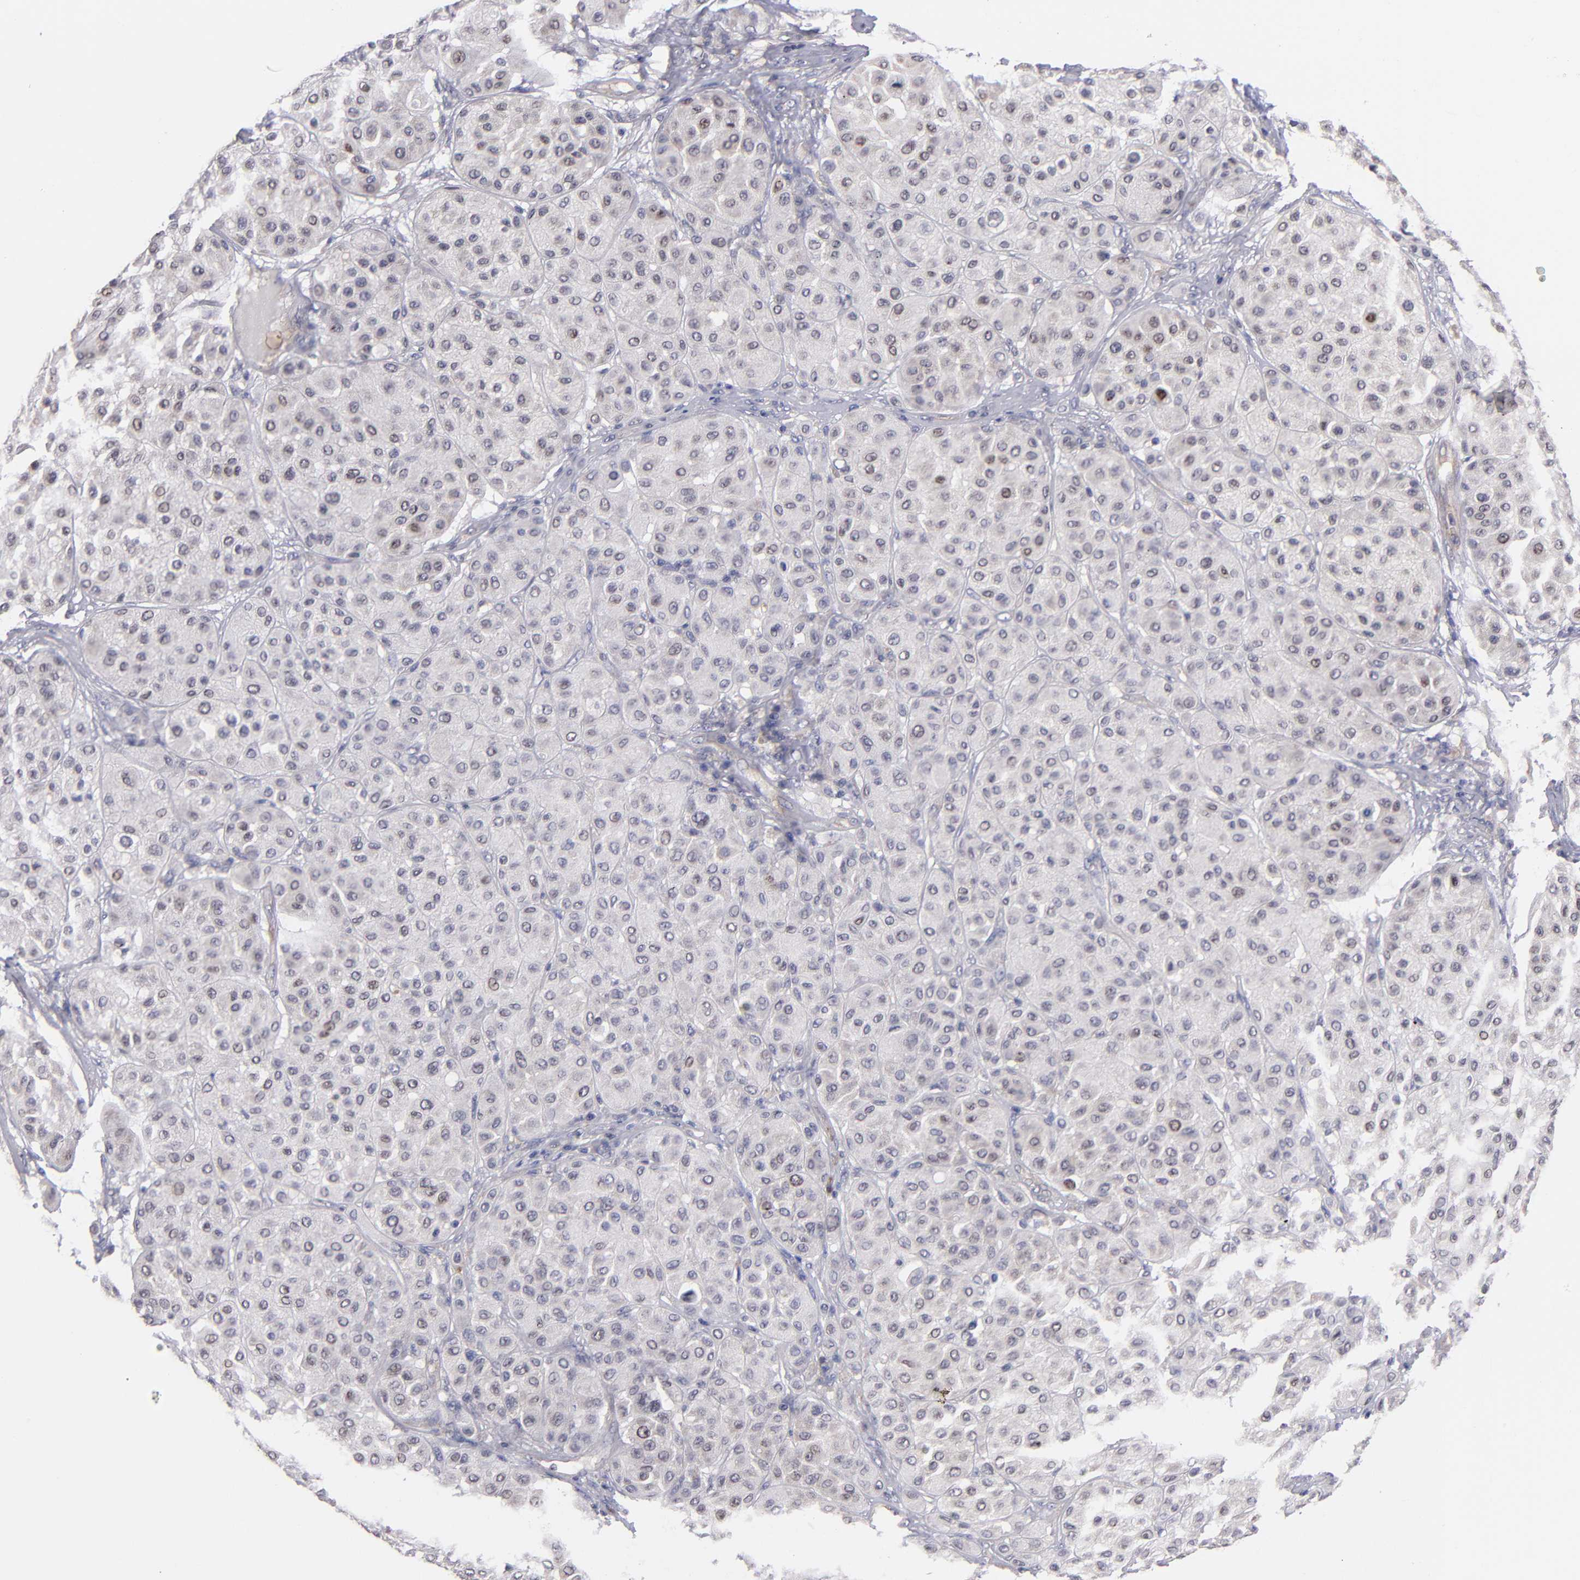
{"staining": {"intensity": "weak", "quantity": ">75%", "location": "cytoplasmic/membranous"}, "tissue": "melanoma", "cell_type": "Tumor cells", "image_type": "cancer", "snomed": [{"axis": "morphology", "description": "Normal tissue, NOS"}, {"axis": "morphology", "description": "Malignant melanoma, Metastatic site"}, {"axis": "topography", "description": "Skin"}], "caption": "Protein staining of malignant melanoma (metastatic site) tissue displays weak cytoplasmic/membranous expression in about >75% of tumor cells.", "gene": "EIF3L", "patient": {"sex": "male", "age": 41}}